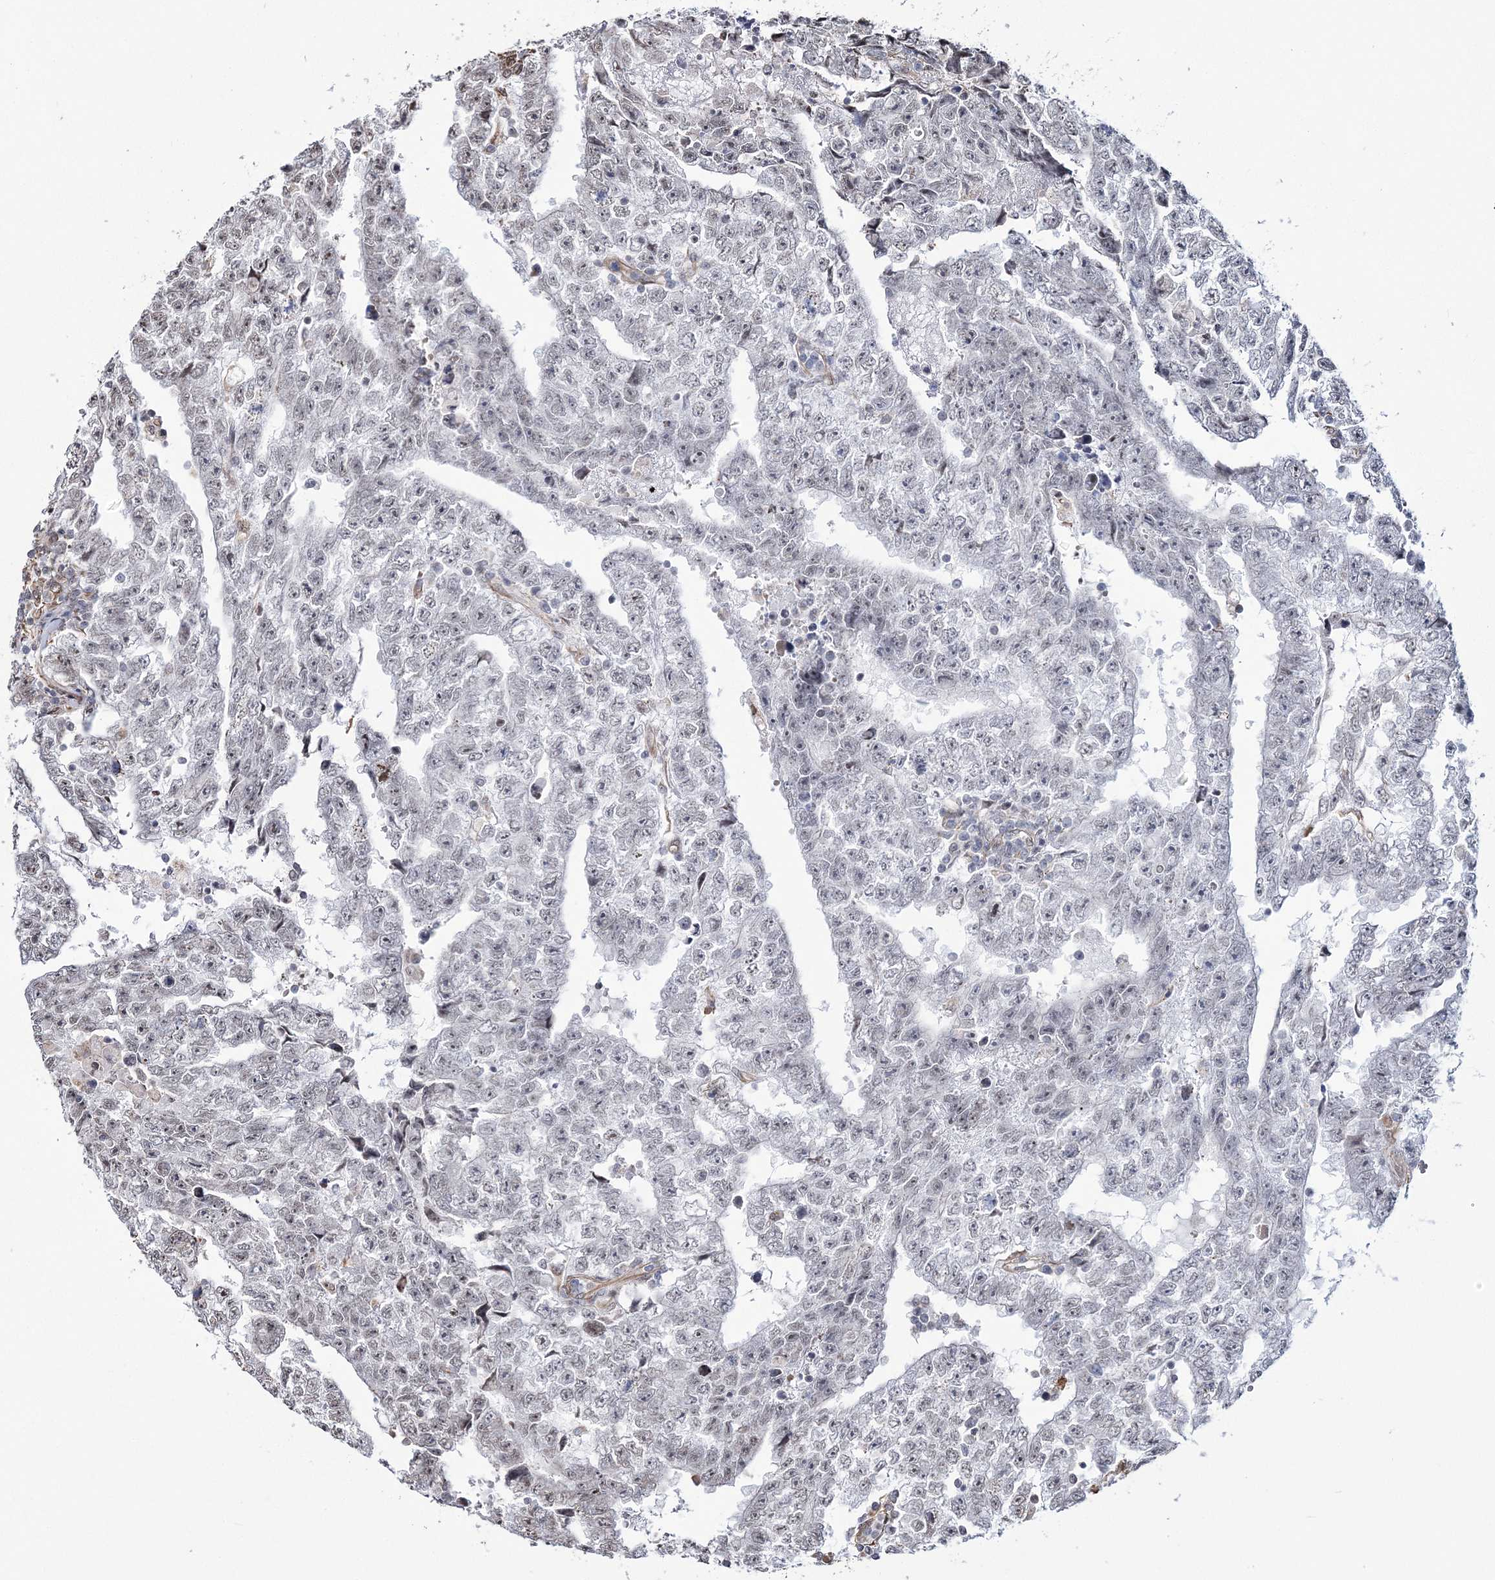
{"staining": {"intensity": "negative", "quantity": "none", "location": "none"}, "tissue": "testis cancer", "cell_type": "Tumor cells", "image_type": "cancer", "snomed": [{"axis": "morphology", "description": "Carcinoma, Embryonal, NOS"}, {"axis": "topography", "description": "Testis"}], "caption": "IHC image of neoplastic tissue: testis embryonal carcinoma stained with DAB demonstrates no significant protein staining in tumor cells.", "gene": "ATP11B", "patient": {"sex": "male", "age": 25}}